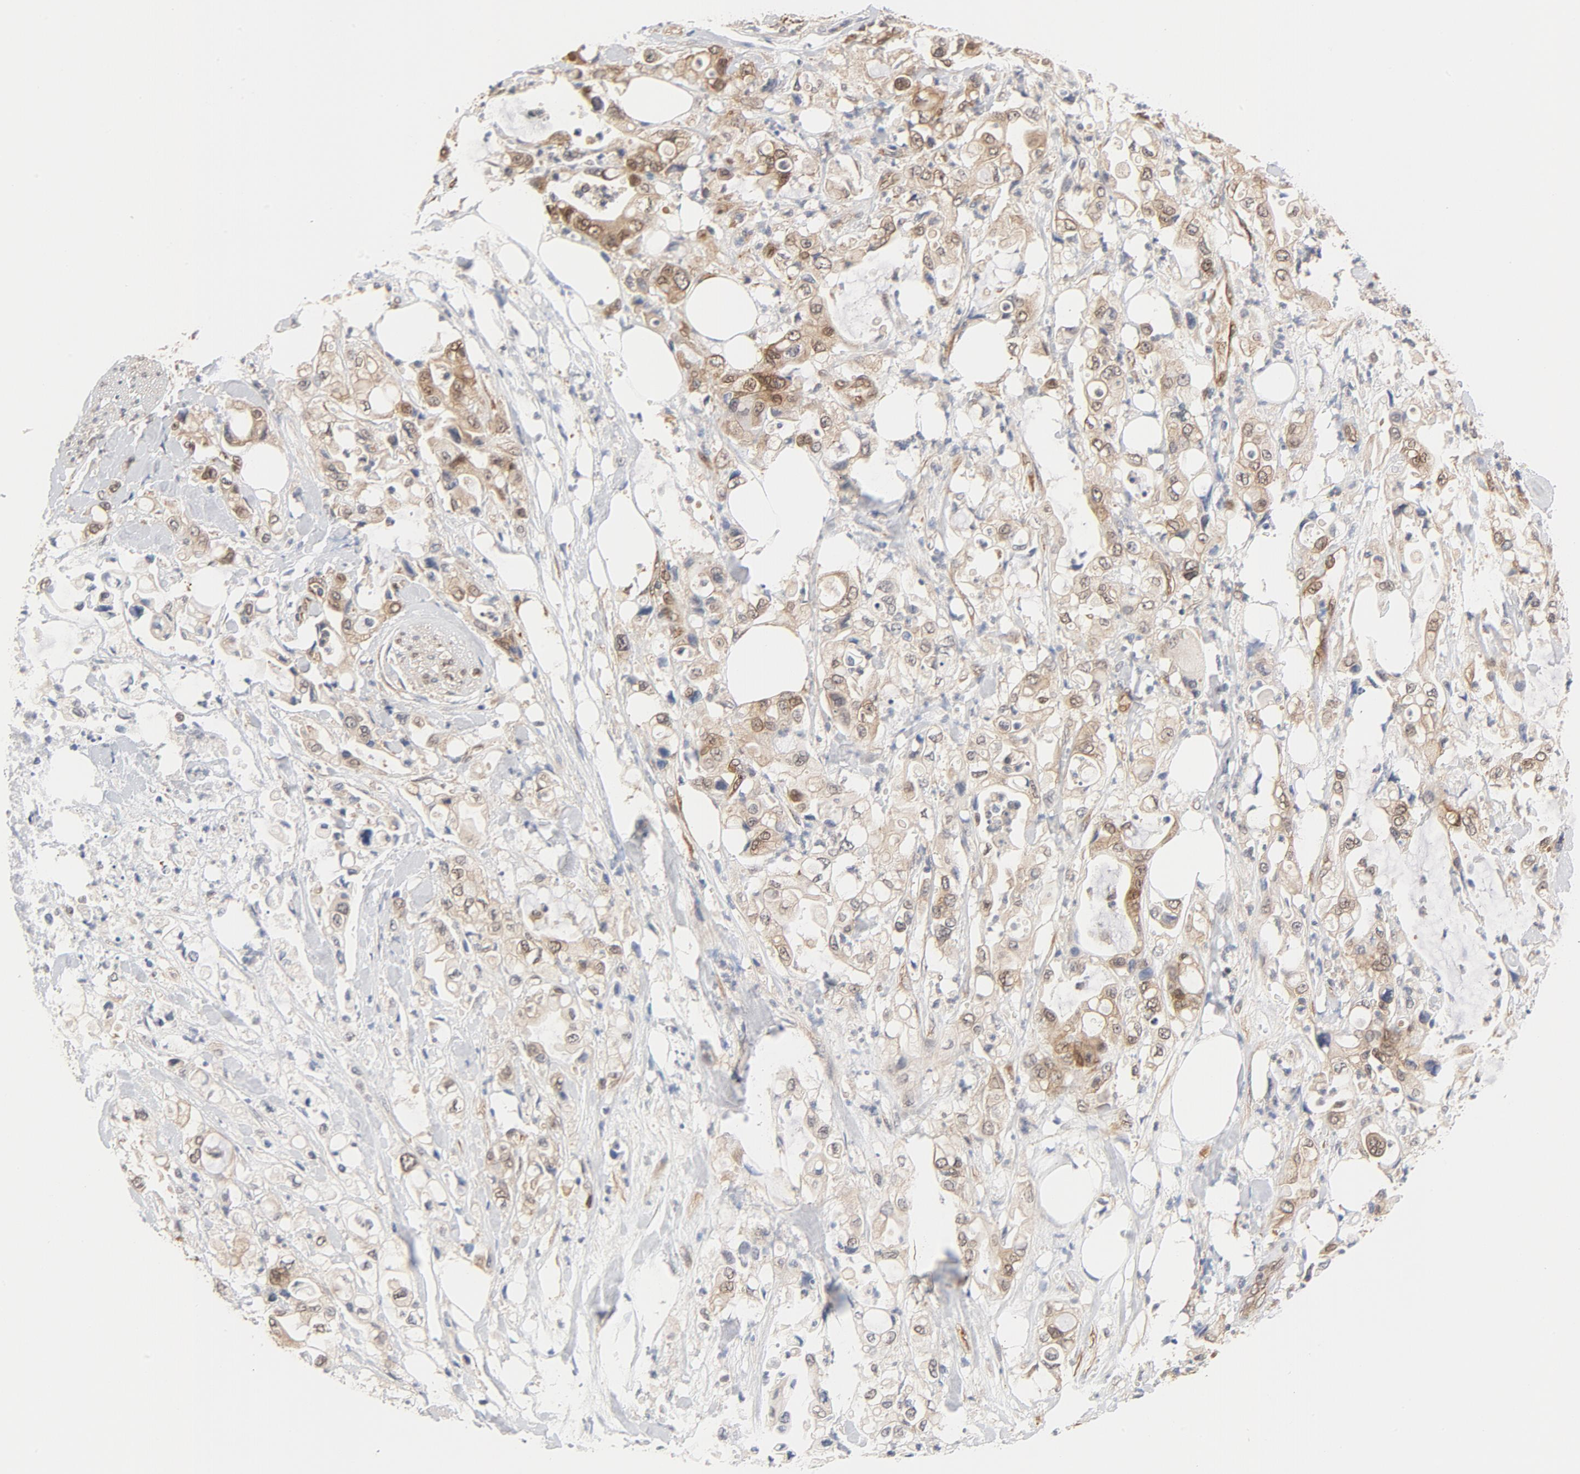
{"staining": {"intensity": "moderate", "quantity": "25%-75%", "location": "cytoplasmic/membranous,nuclear"}, "tissue": "pancreatic cancer", "cell_type": "Tumor cells", "image_type": "cancer", "snomed": [{"axis": "morphology", "description": "Adenocarcinoma, NOS"}, {"axis": "topography", "description": "Pancreas"}], "caption": "Human pancreatic cancer stained for a protein (brown) demonstrates moderate cytoplasmic/membranous and nuclear positive positivity in approximately 25%-75% of tumor cells.", "gene": "EIF4E", "patient": {"sex": "male", "age": 70}}